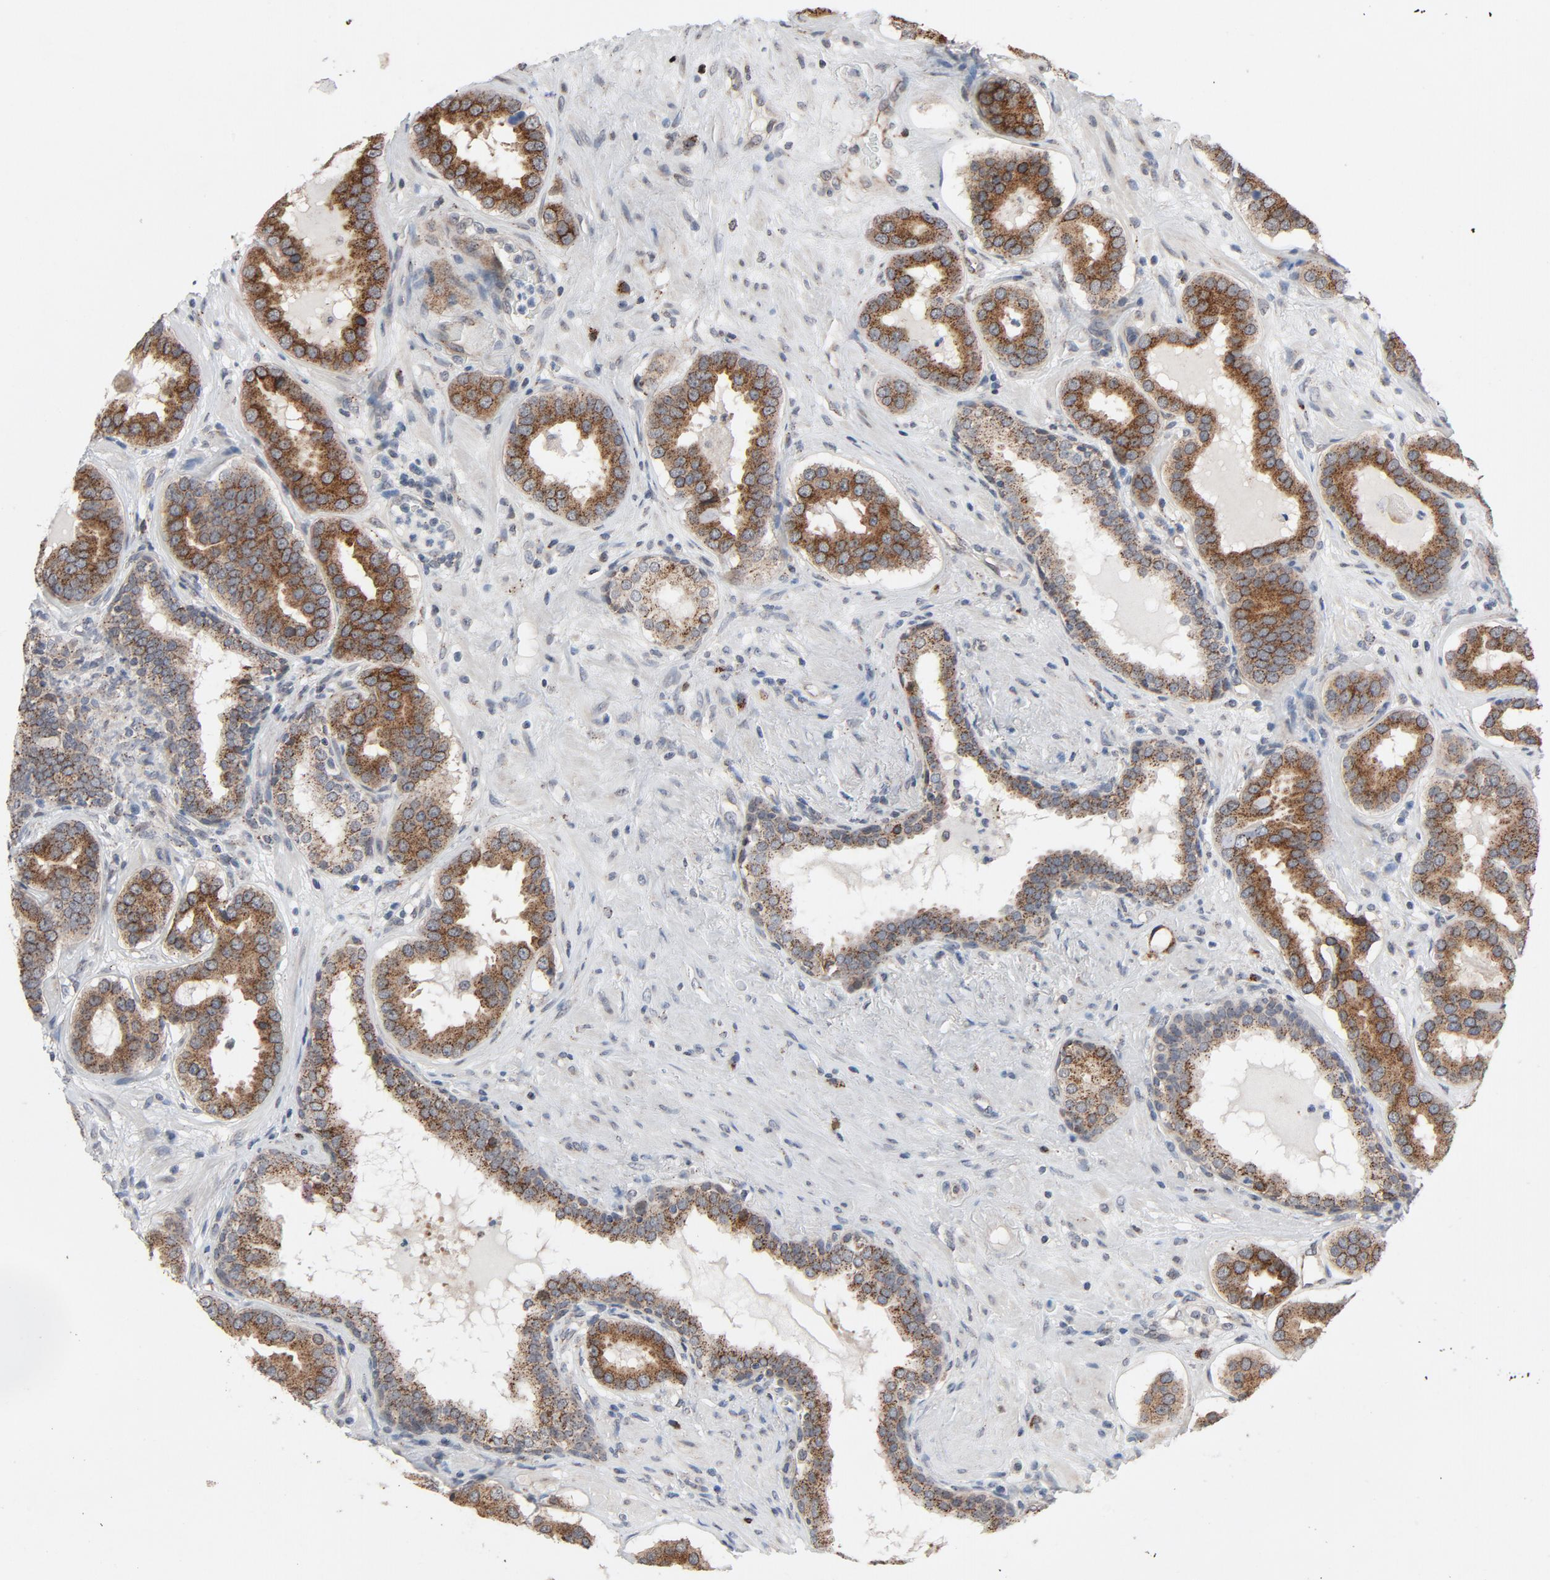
{"staining": {"intensity": "moderate", "quantity": ">75%", "location": "cytoplasmic/membranous"}, "tissue": "prostate cancer", "cell_type": "Tumor cells", "image_type": "cancer", "snomed": [{"axis": "morphology", "description": "Adenocarcinoma, Low grade"}, {"axis": "topography", "description": "Prostate"}], "caption": "There is medium levels of moderate cytoplasmic/membranous staining in tumor cells of prostate cancer, as demonstrated by immunohistochemical staining (brown color).", "gene": "RPL12", "patient": {"sex": "male", "age": 59}}